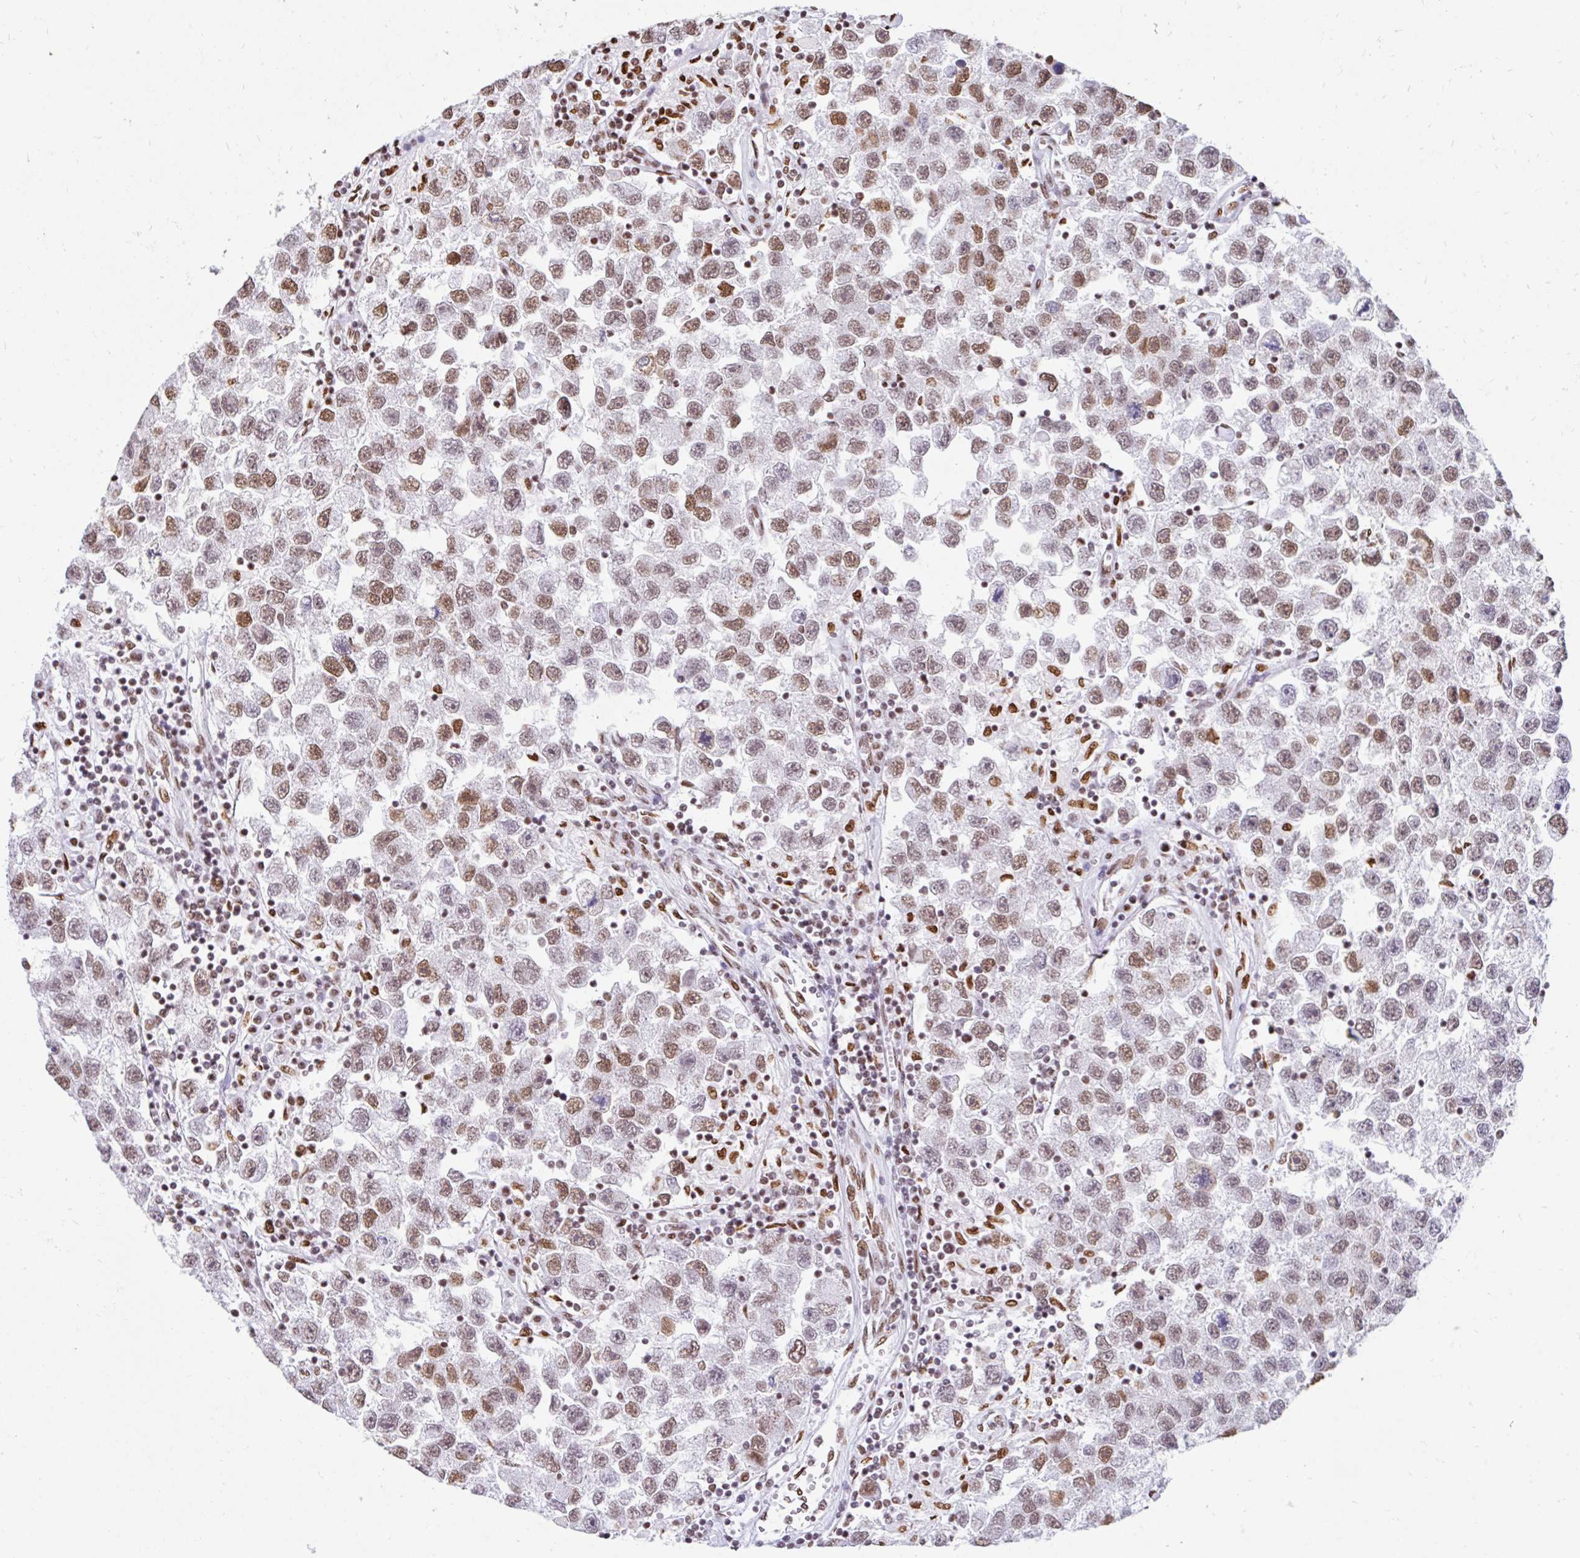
{"staining": {"intensity": "moderate", "quantity": "25%-75%", "location": "nuclear"}, "tissue": "testis cancer", "cell_type": "Tumor cells", "image_type": "cancer", "snomed": [{"axis": "morphology", "description": "Seminoma, NOS"}, {"axis": "topography", "description": "Testis"}], "caption": "A brown stain highlights moderate nuclear expression of a protein in testis cancer tumor cells.", "gene": "KHDRBS1", "patient": {"sex": "male", "age": 26}}